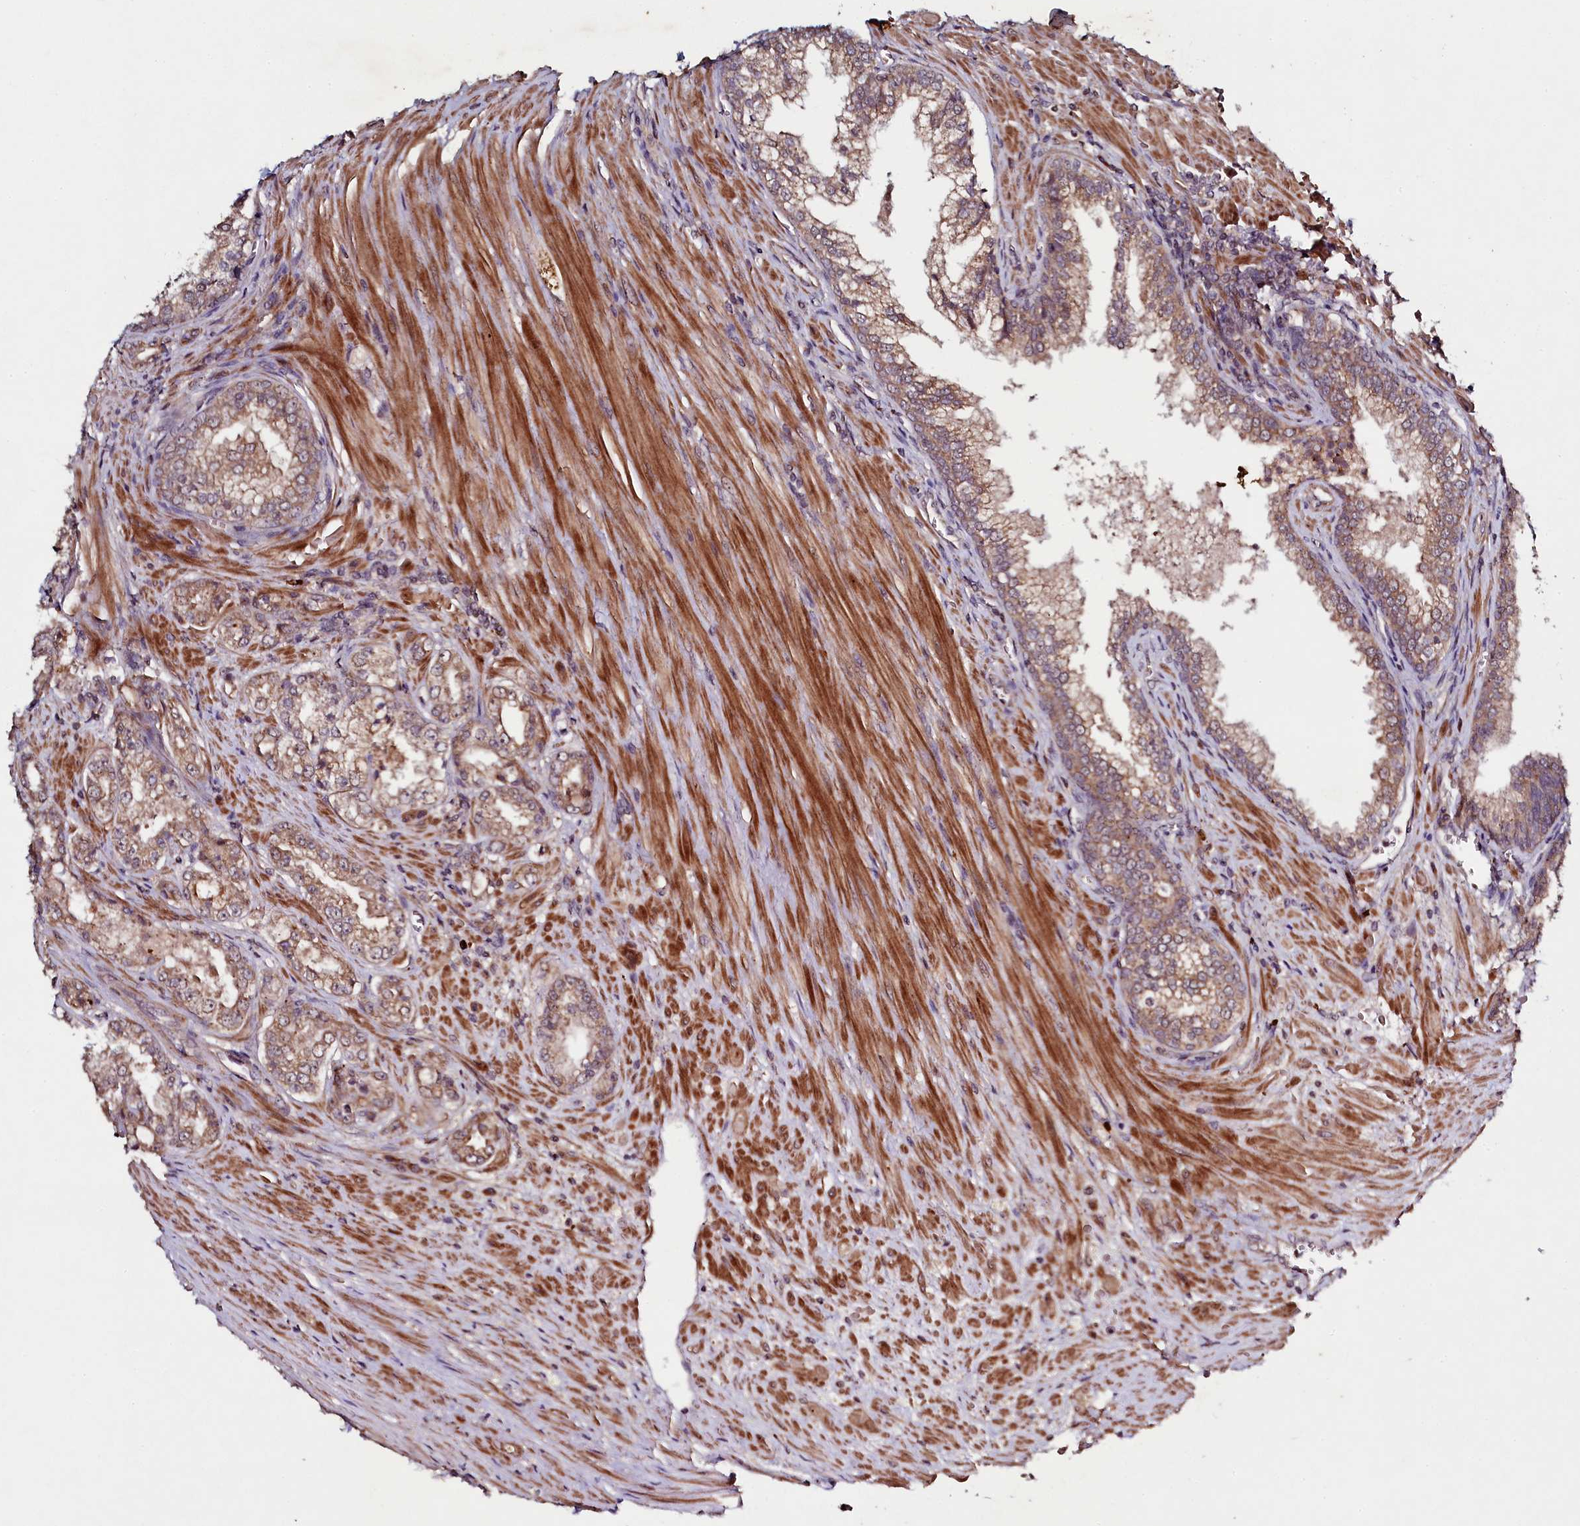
{"staining": {"intensity": "moderate", "quantity": ">75%", "location": "cytoplasmic/membranous"}, "tissue": "prostate cancer", "cell_type": "Tumor cells", "image_type": "cancer", "snomed": [{"axis": "morphology", "description": "Adenocarcinoma, High grade"}, {"axis": "topography", "description": "Prostate"}], "caption": "Immunohistochemistry (IHC) histopathology image of human prostate high-grade adenocarcinoma stained for a protein (brown), which reveals medium levels of moderate cytoplasmic/membranous expression in about >75% of tumor cells.", "gene": "SEC24C", "patient": {"sex": "male", "age": 72}}